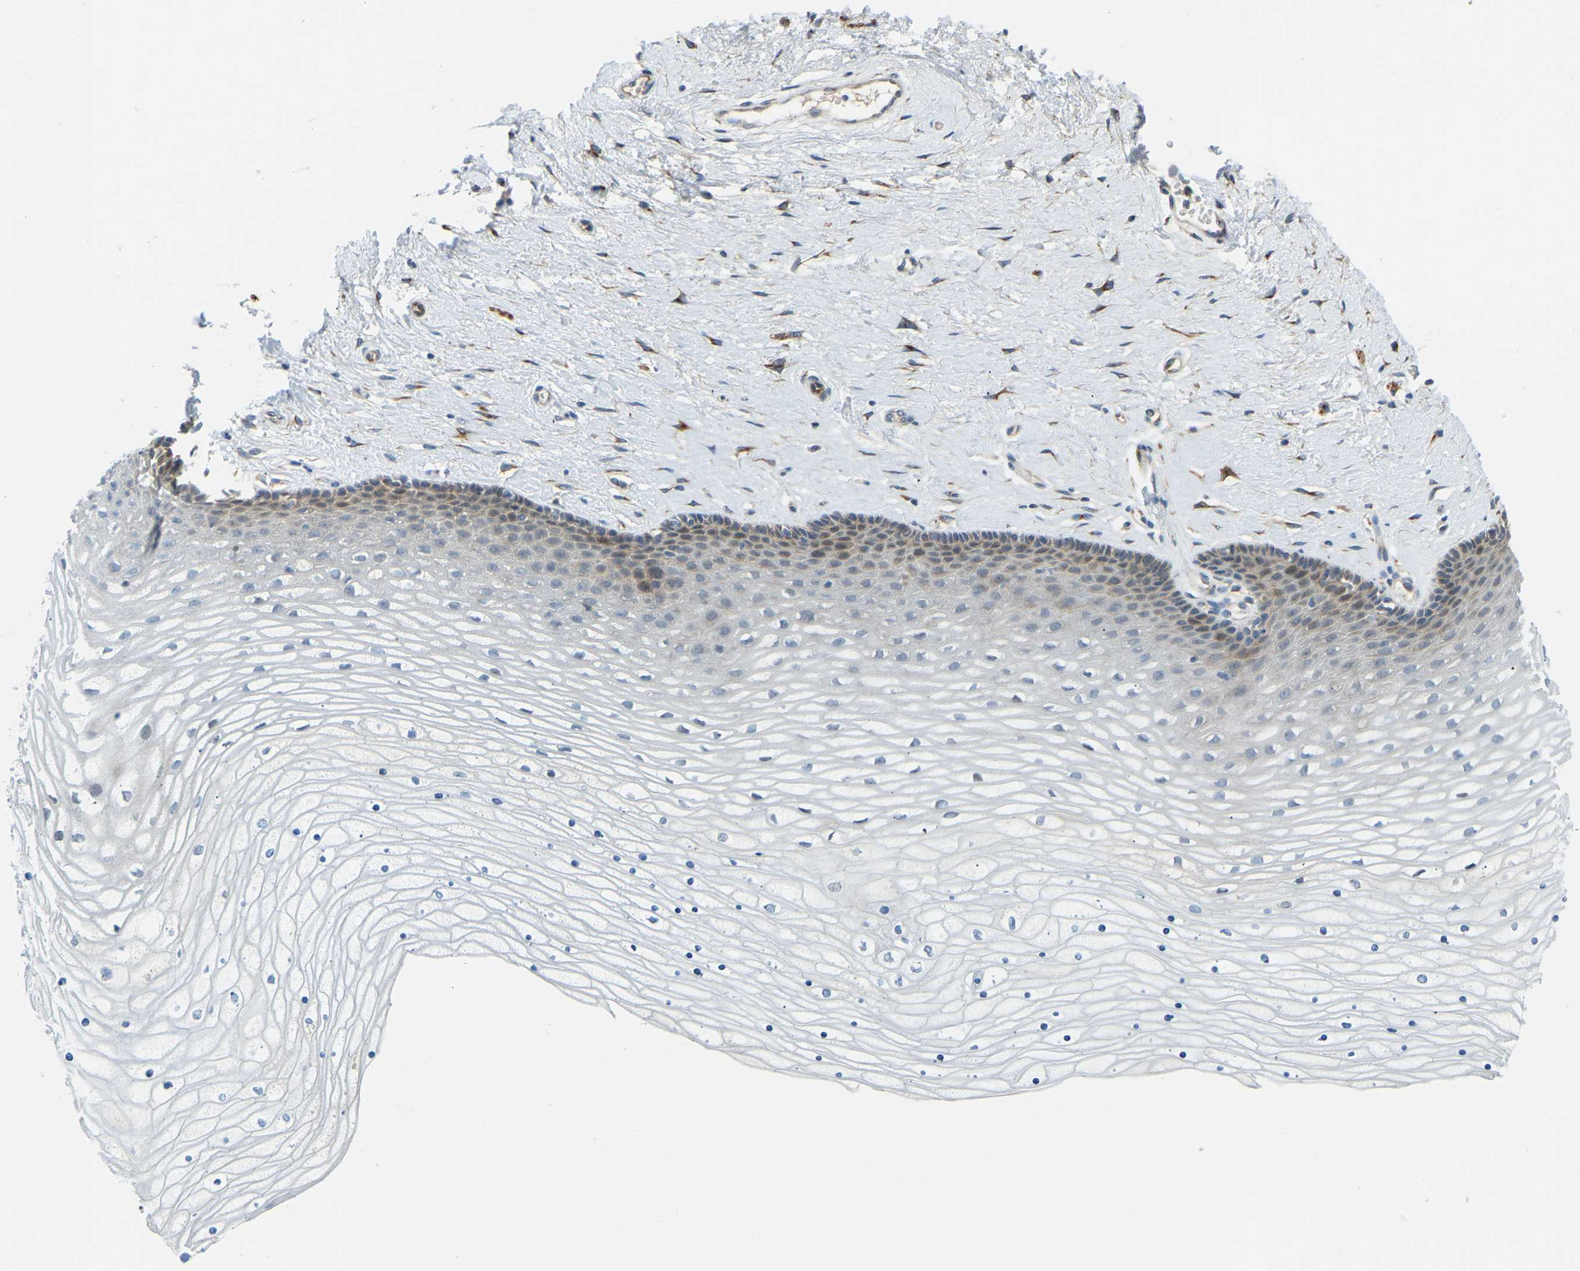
{"staining": {"intensity": "moderate", "quantity": "25%-75%", "location": "cytoplasmic/membranous"}, "tissue": "cervix", "cell_type": "Glandular cells", "image_type": "normal", "snomed": [{"axis": "morphology", "description": "Normal tissue, NOS"}, {"axis": "topography", "description": "Cervix"}], "caption": "Approximately 25%-75% of glandular cells in unremarkable cervix show moderate cytoplasmic/membranous protein expression as visualized by brown immunohistochemical staining.", "gene": "NME8", "patient": {"sex": "female", "age": 39}}